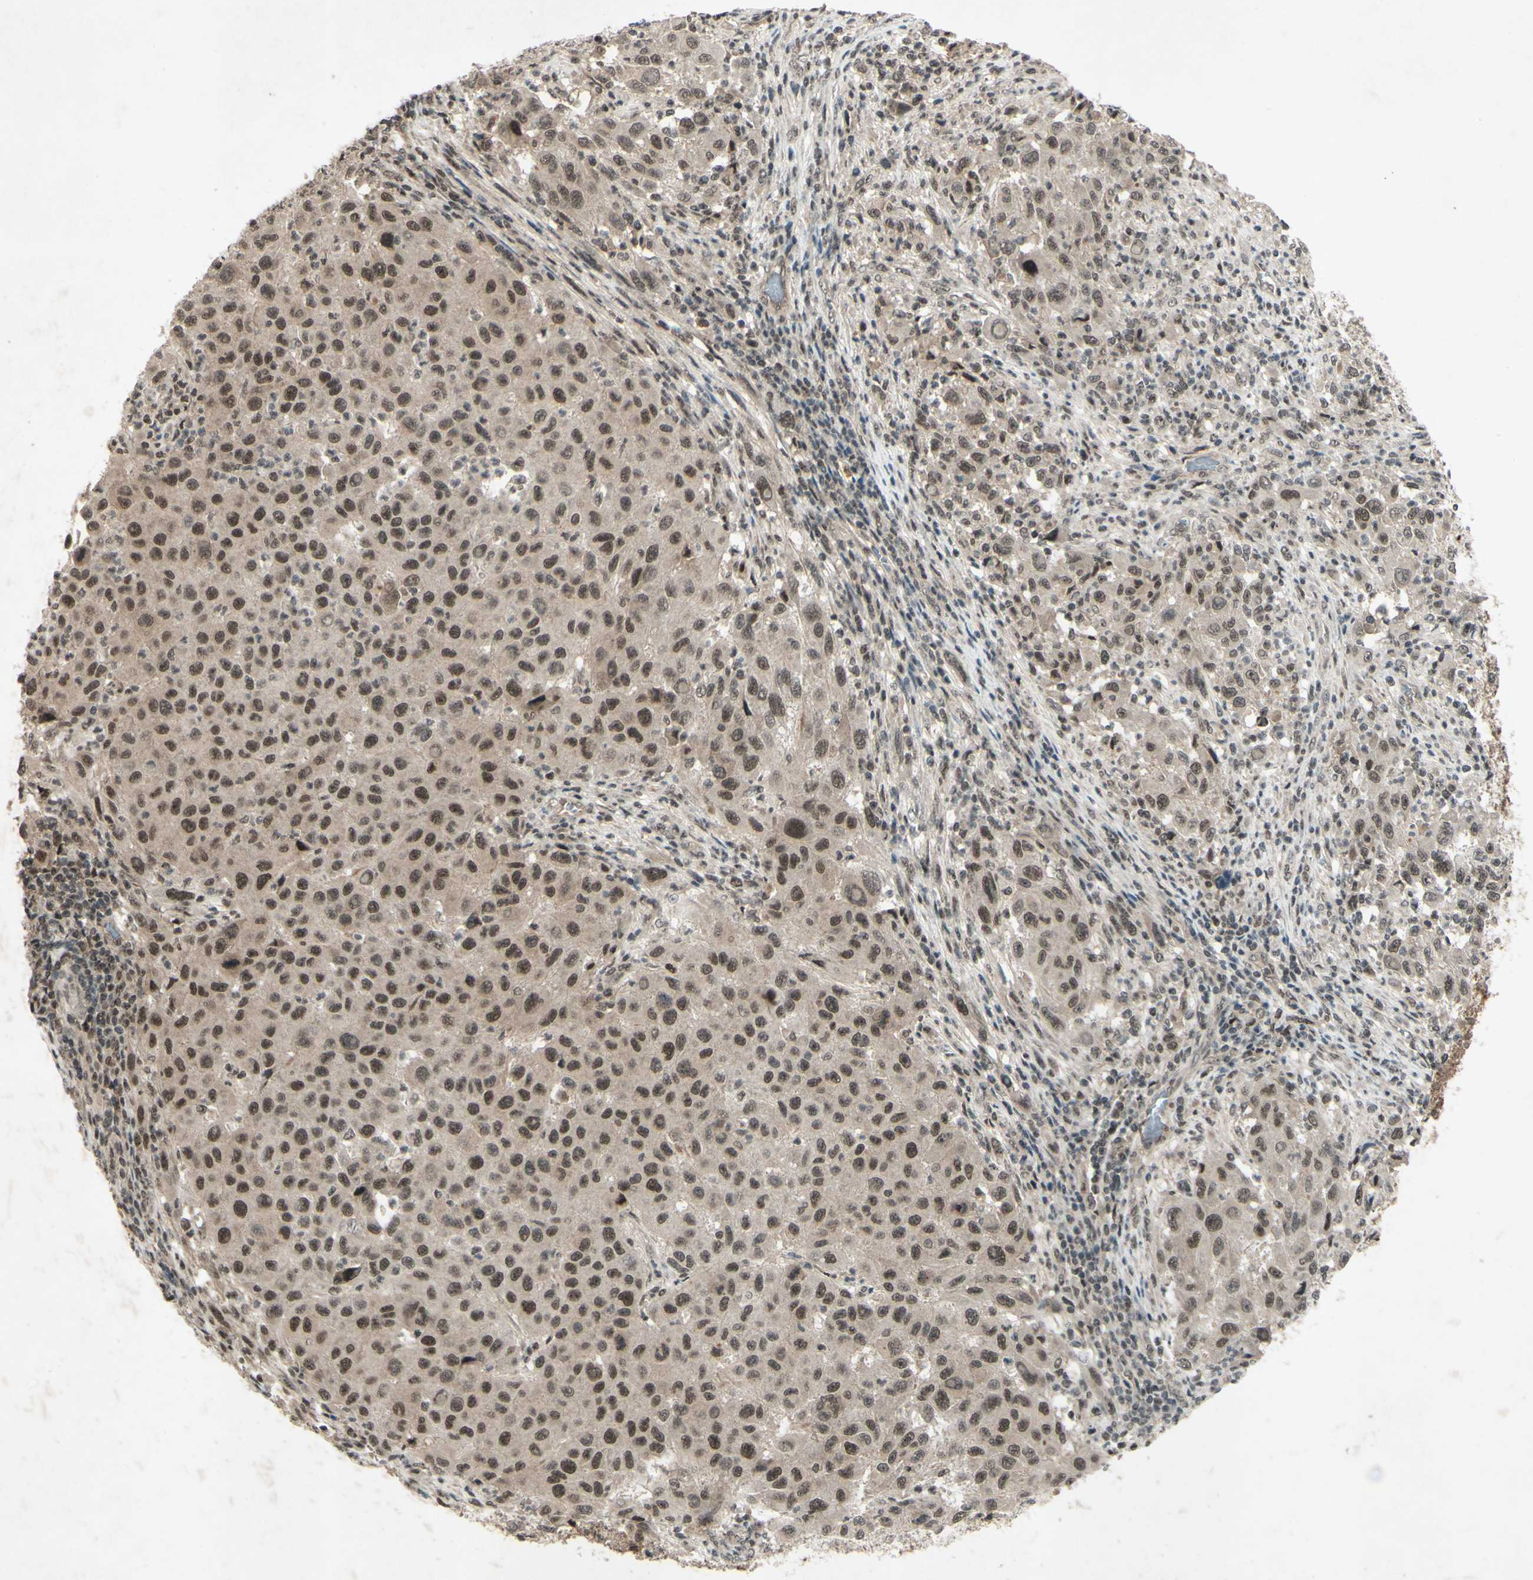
{"staining": {"intensity": "moderate", "quantity": ">75%", "location": "nuclear"}, "tissue": "melanoma", "cell_type": "Tumor cells", "image_type": "cancer", "snomed": [{"axis": "morphology", "description": "Malignant melanoma, Metastatic site"}, {"axis": "topography", "description": "Lymph node"}], "caption": "Brown immunohistochemical staining in malignant melanoma (metastatic site) displays moderate nuclear positivity in about >75% of tumor cells.", "gene": "SNW1", "patient": {"sex": "male", "age": 61}}